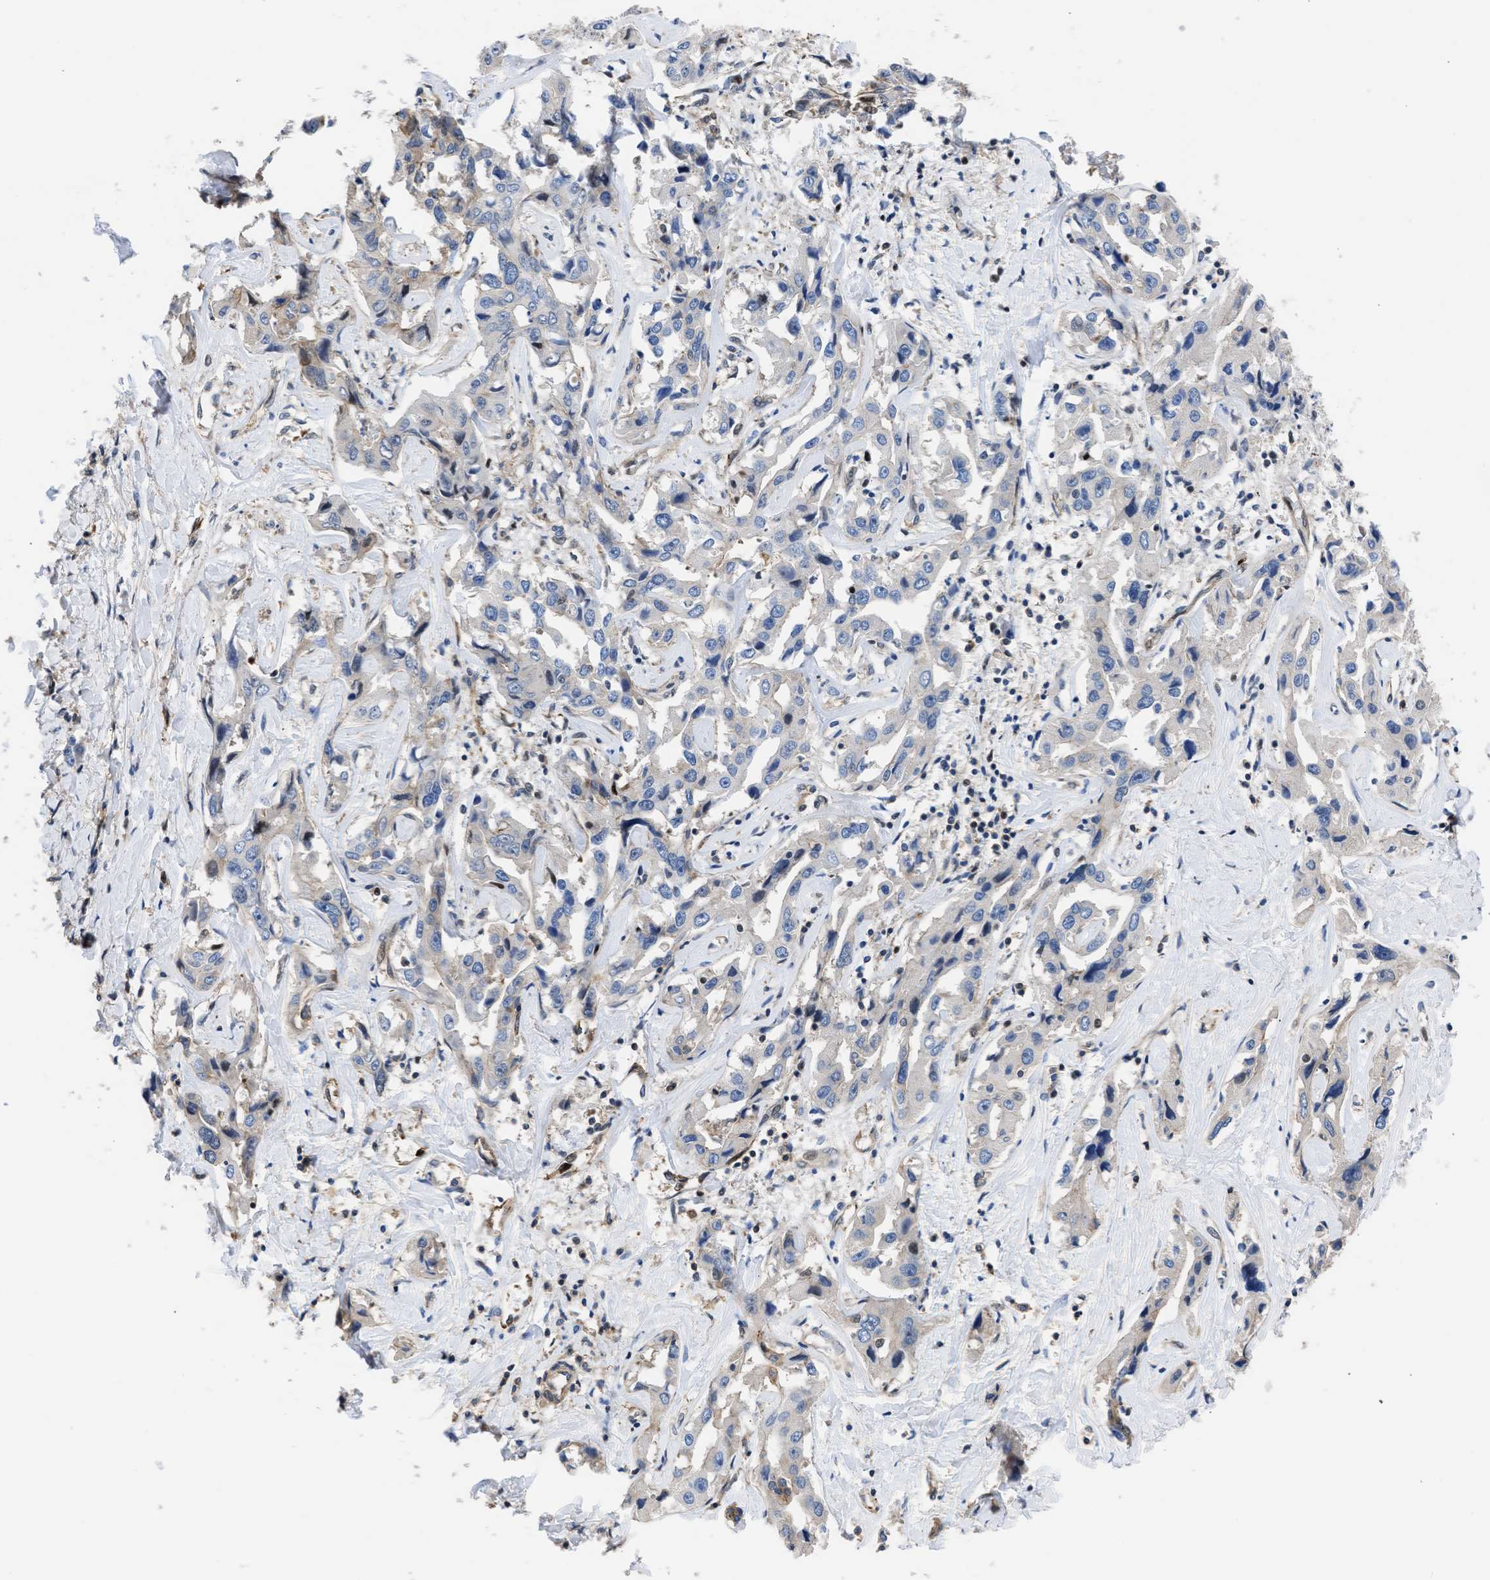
{"staining": {"intensity": "weak", "quantity": "25%-75%", "location": "cytoplasmic/membranous"}, "tissue": "liver cancer", "cell_type": "Tumor cells", "image_type": "cancer", "snomed": [{"axis": "morphology", "description": "Cholangiocarcinoma"}, {"axis": "topography", "description": "Liver"}], "caption": "Brown immunohistochemical staining in human liver cancer (cholangiocarcinoma) demonstrates weak cytoplasmic/membranous expression in about 25%-75% of tumor cells.", "gene": "MAS1L", "patient": {"sex": "male", "age": 59}}